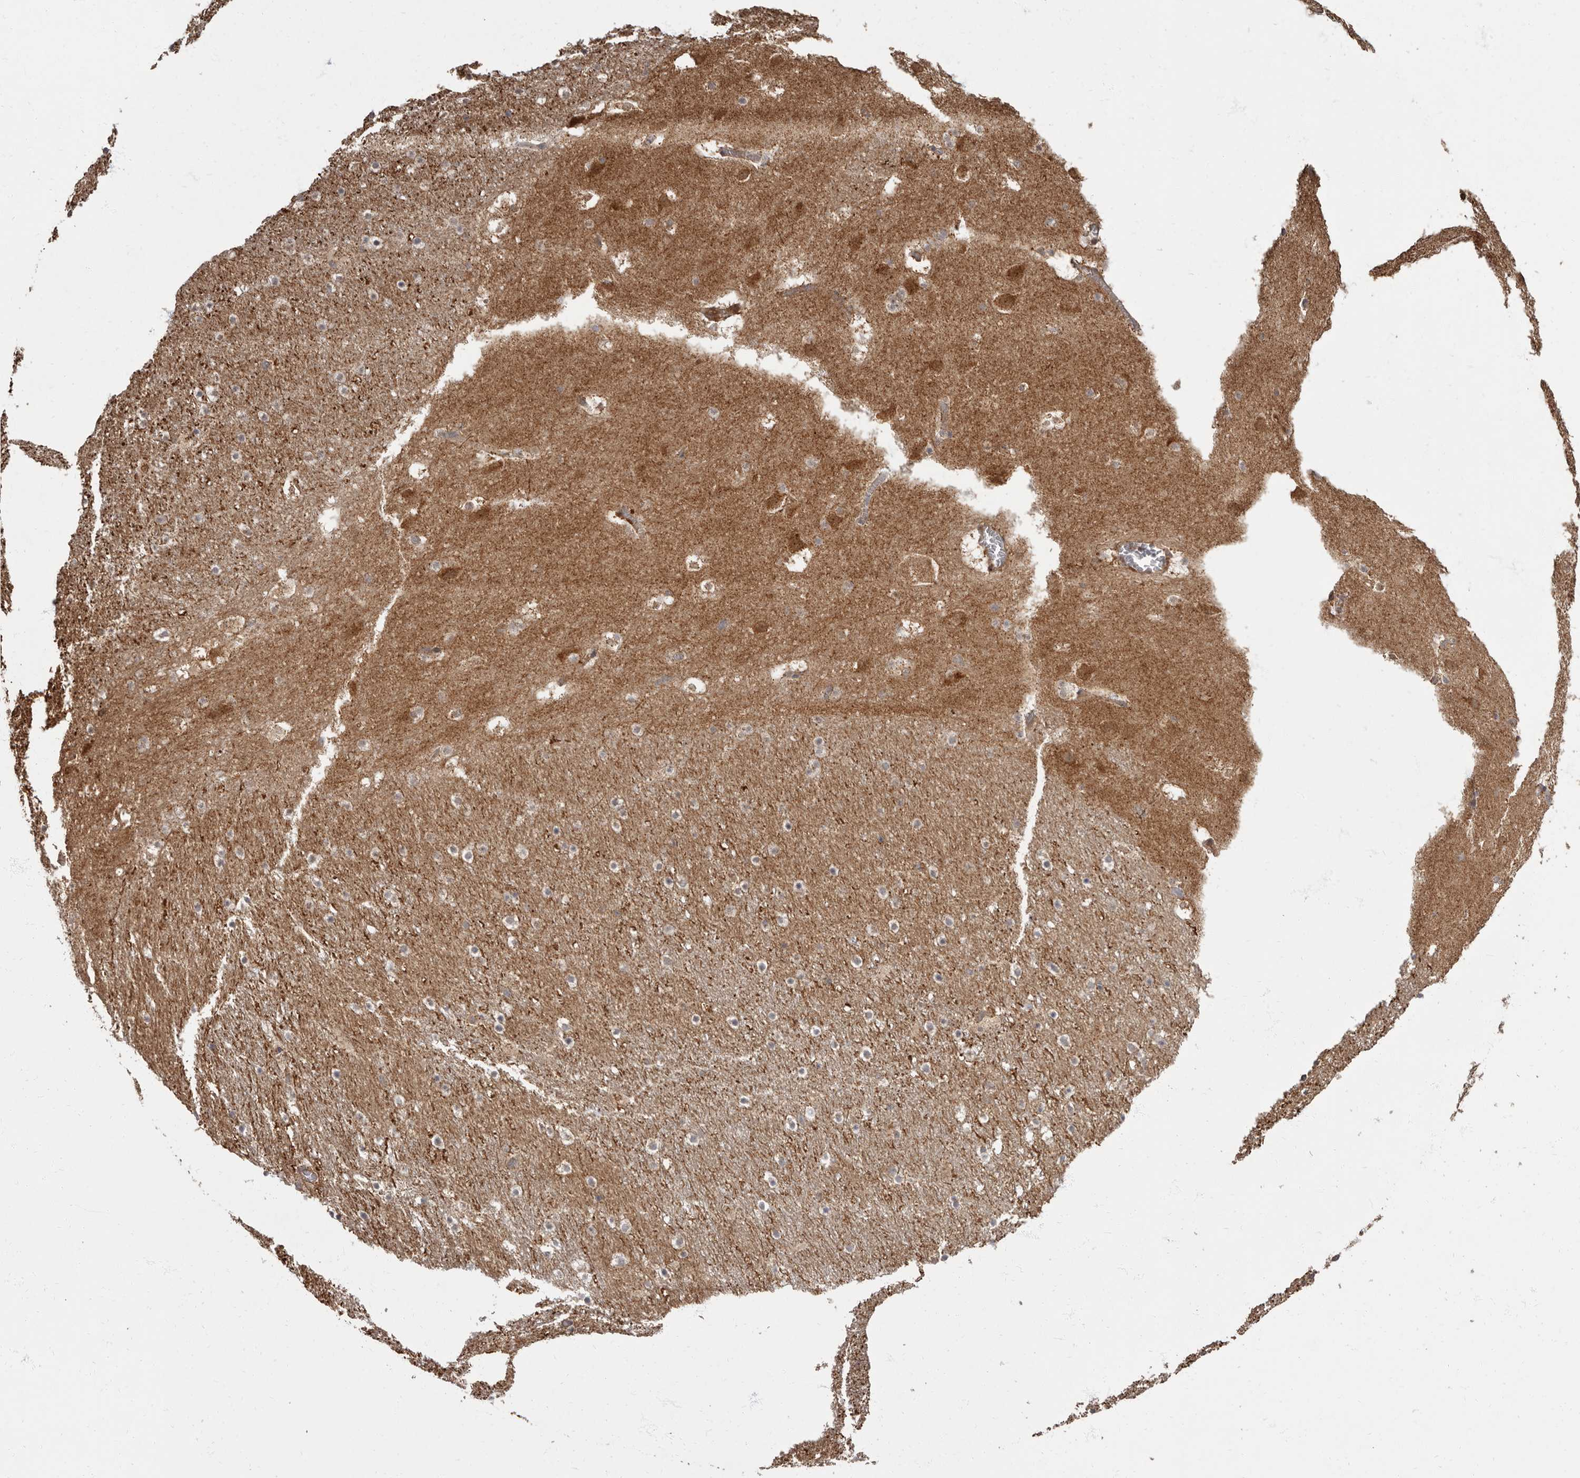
{"staining": {"intensity": "moderate", "quantity": "<25%", "location": "cytoplasmic/membranous"}, "tissue": "caudate", "cell_type": "Glial cells", "image_type": "normal", "snomed": [{"axis": "morphology", "description": "Normal tissue, NOS"}, {"axis": "topography", "description": "Lateral ventricle wall"}], "caption": "Immunohistochemical staining of normal caudate reveals moderate cytoplasmic/membranous protein expression in about <25% of glial cells.", "gene": "ADCY2", "patient": {"sex": "male", "age": 45}}